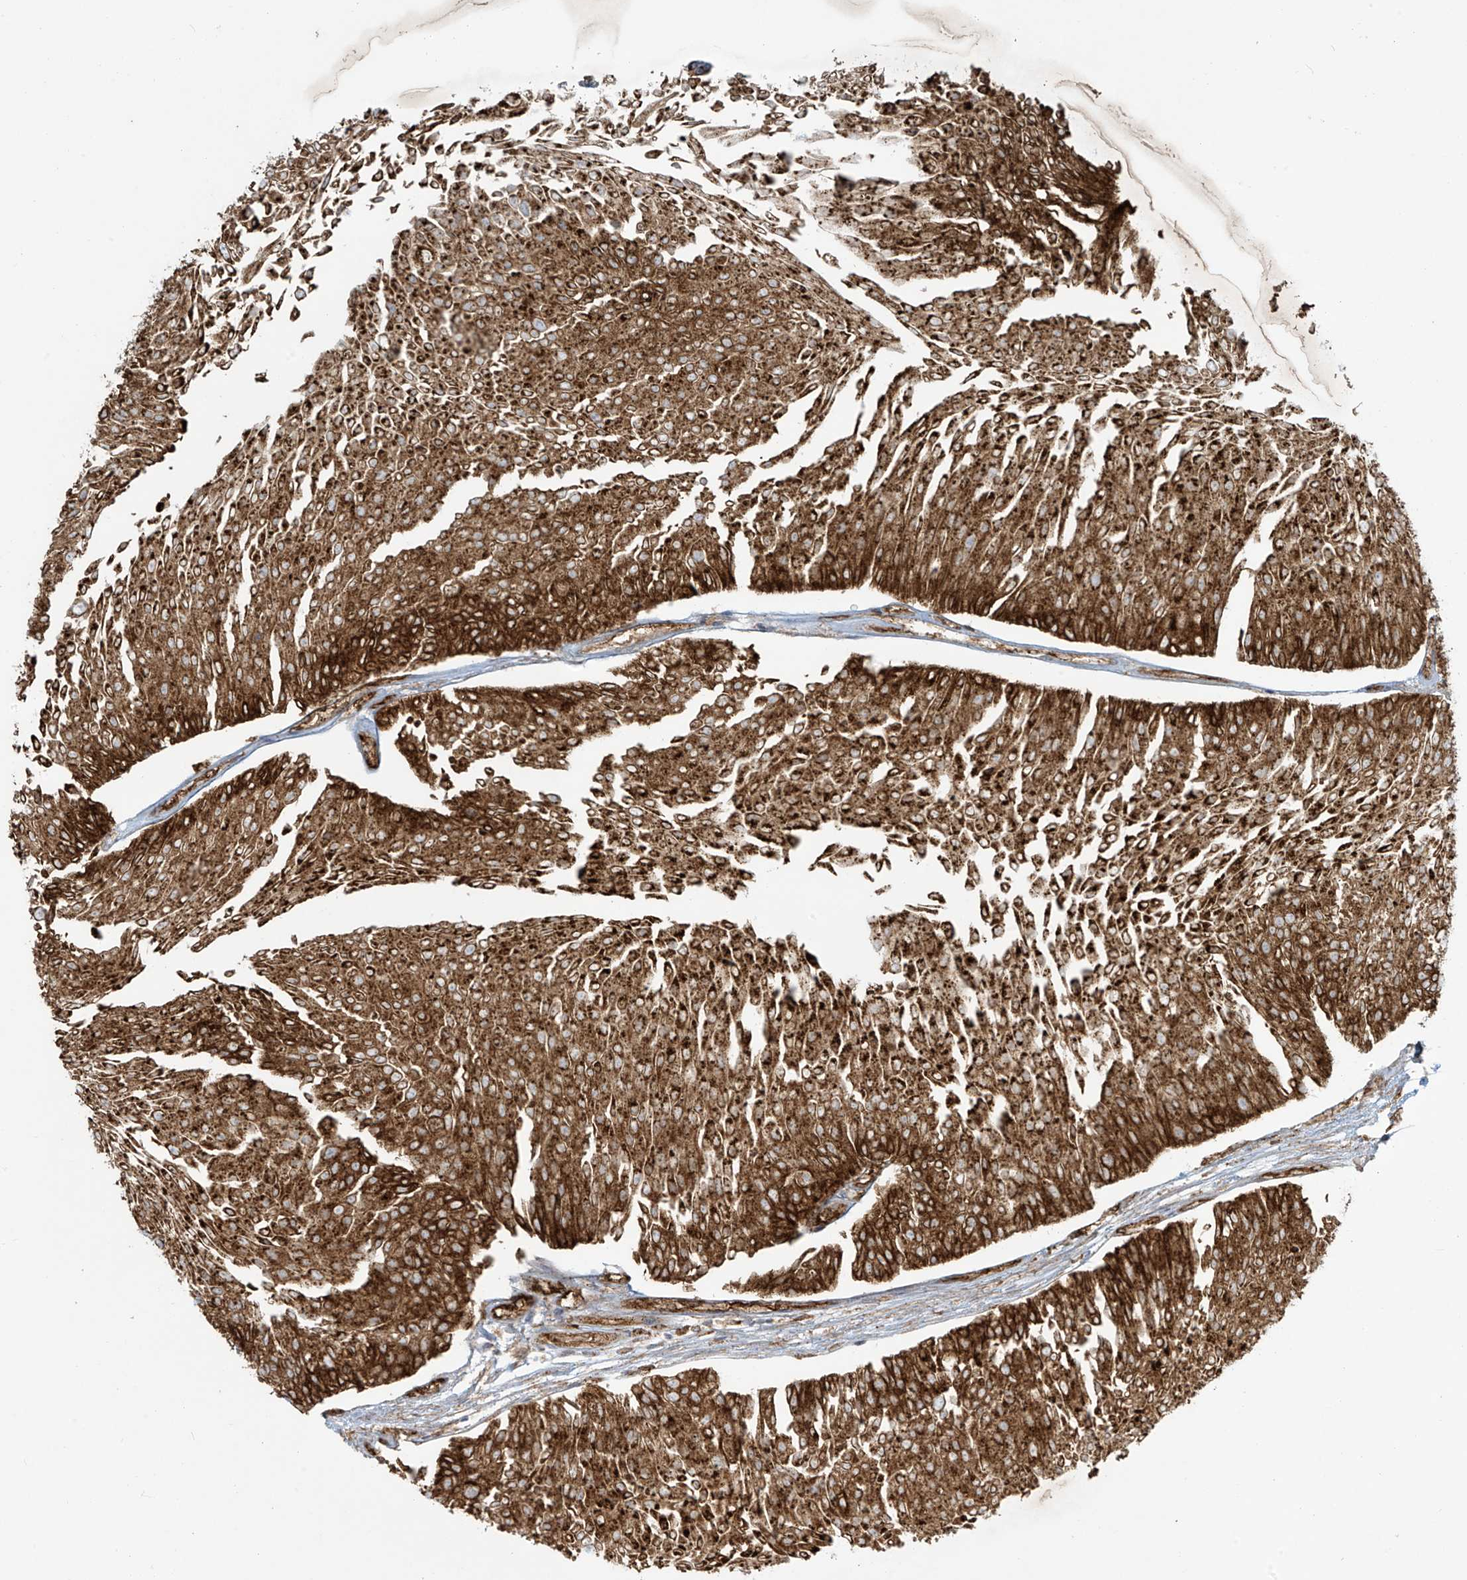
{"staining": {"intensity": "strong", "quantity": ">75%", "location": "cytoplasmic/membranous"}, "tissue": "urothelial cancer", "cell_type": "Tumor cells", "image_type": "cancer", "snomed": [{"axis": "morphology", "description": "Urothelial carcinoma, Low grade"}, {"axis": "topography", "description": "Urinary bladder"}], "caption": "Protein expression analysis of human low-grade urothelial carcinoma reveals strong cytoplasmic/membranous positivity in approximately >75% of tumor cells.", "gene": "LZTS3", "patient": {"sex": "male", "age": 67}}